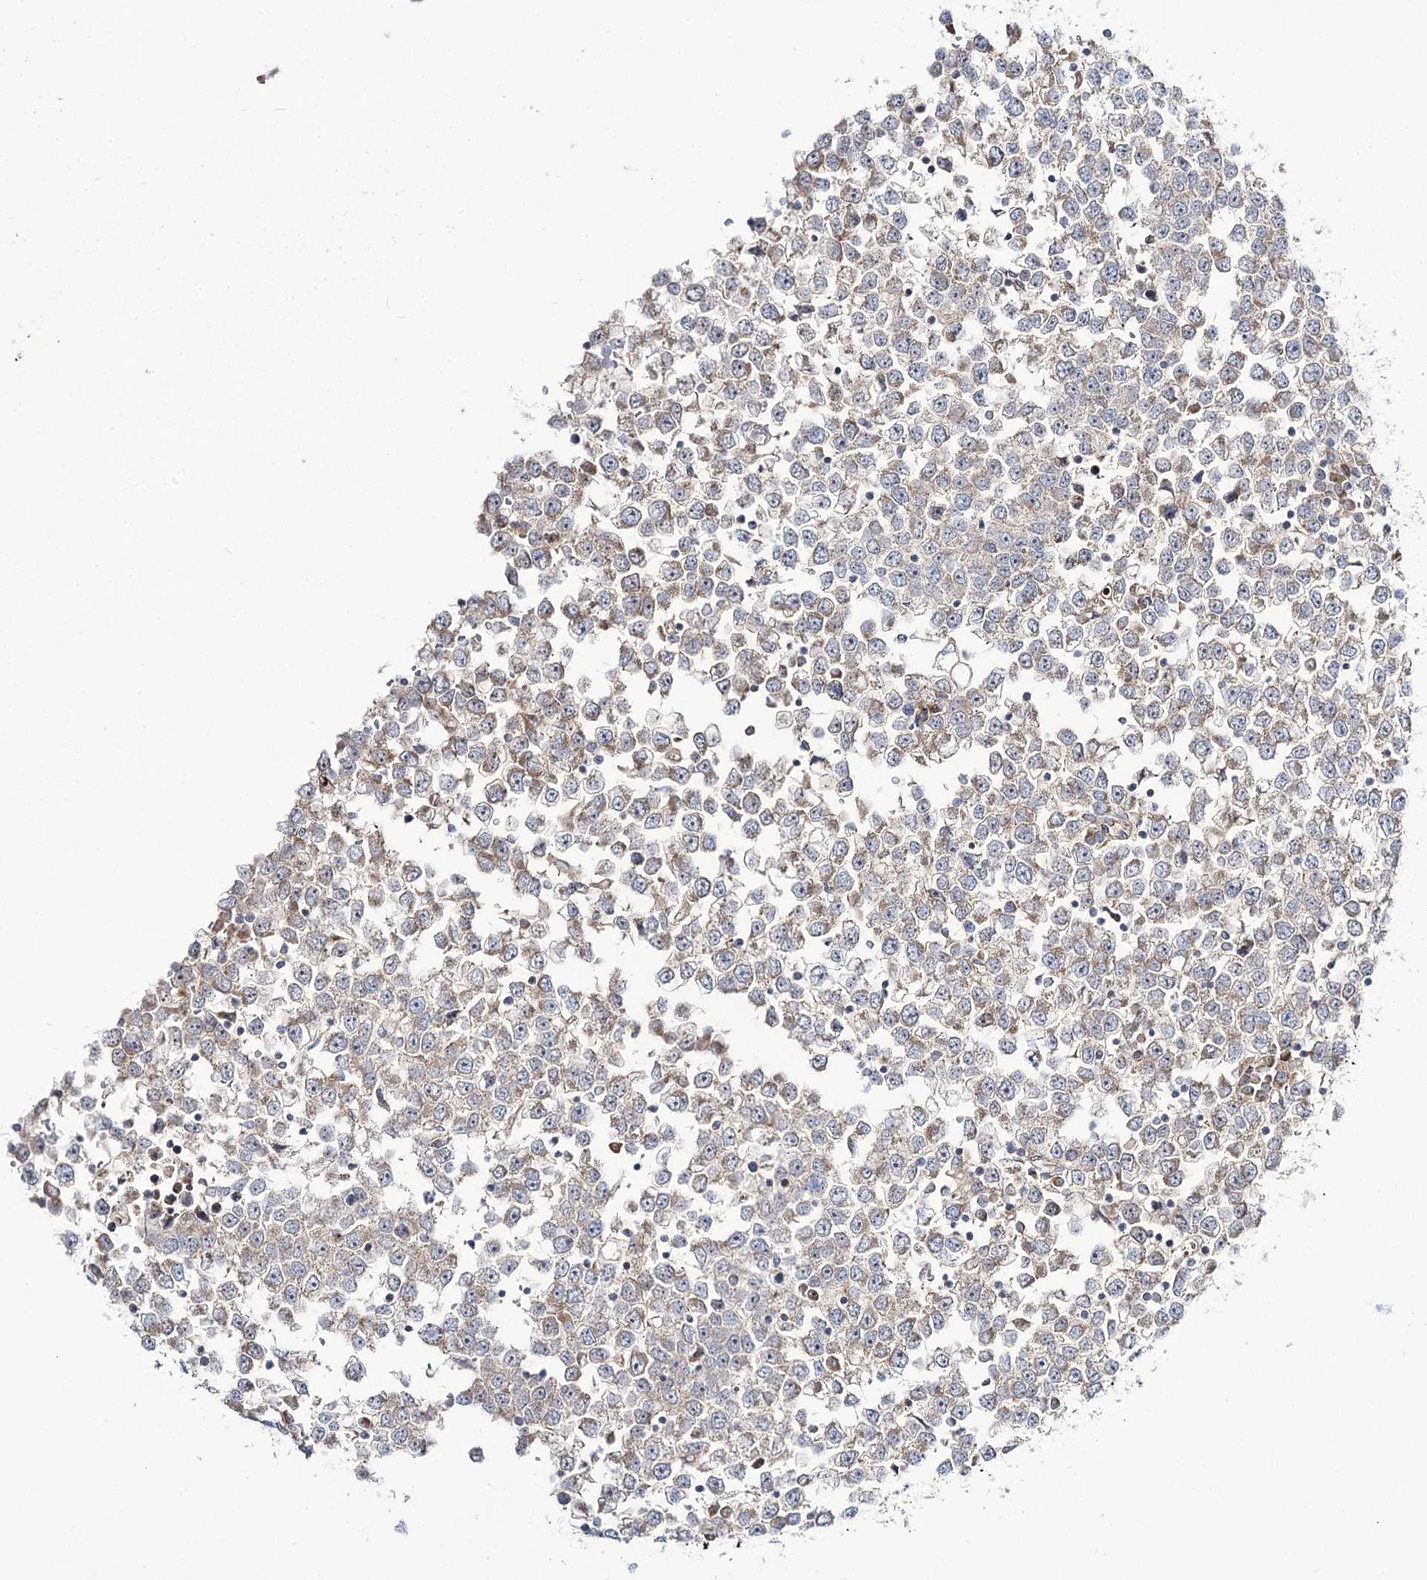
{"staining": {"intensity": "weak", "quantity": ">75%", "location": "cytoplasmic/membranous"}, "tissue": "testis cancer", "cell_type": "Tumor cells", "image_type": "cancer", "snomed": [{"axis": "morphology", "description": "Seminoma, NOS"}, {"axis": "topography", "description": "Testis"}], "caption": "A low amount of weak cytoplasmic/membranous expression is seen in about >75% of tumor cells in testis cancer tissue.", "gene": "C11orf80", "patient": {"sex": "male", "age": 65}}